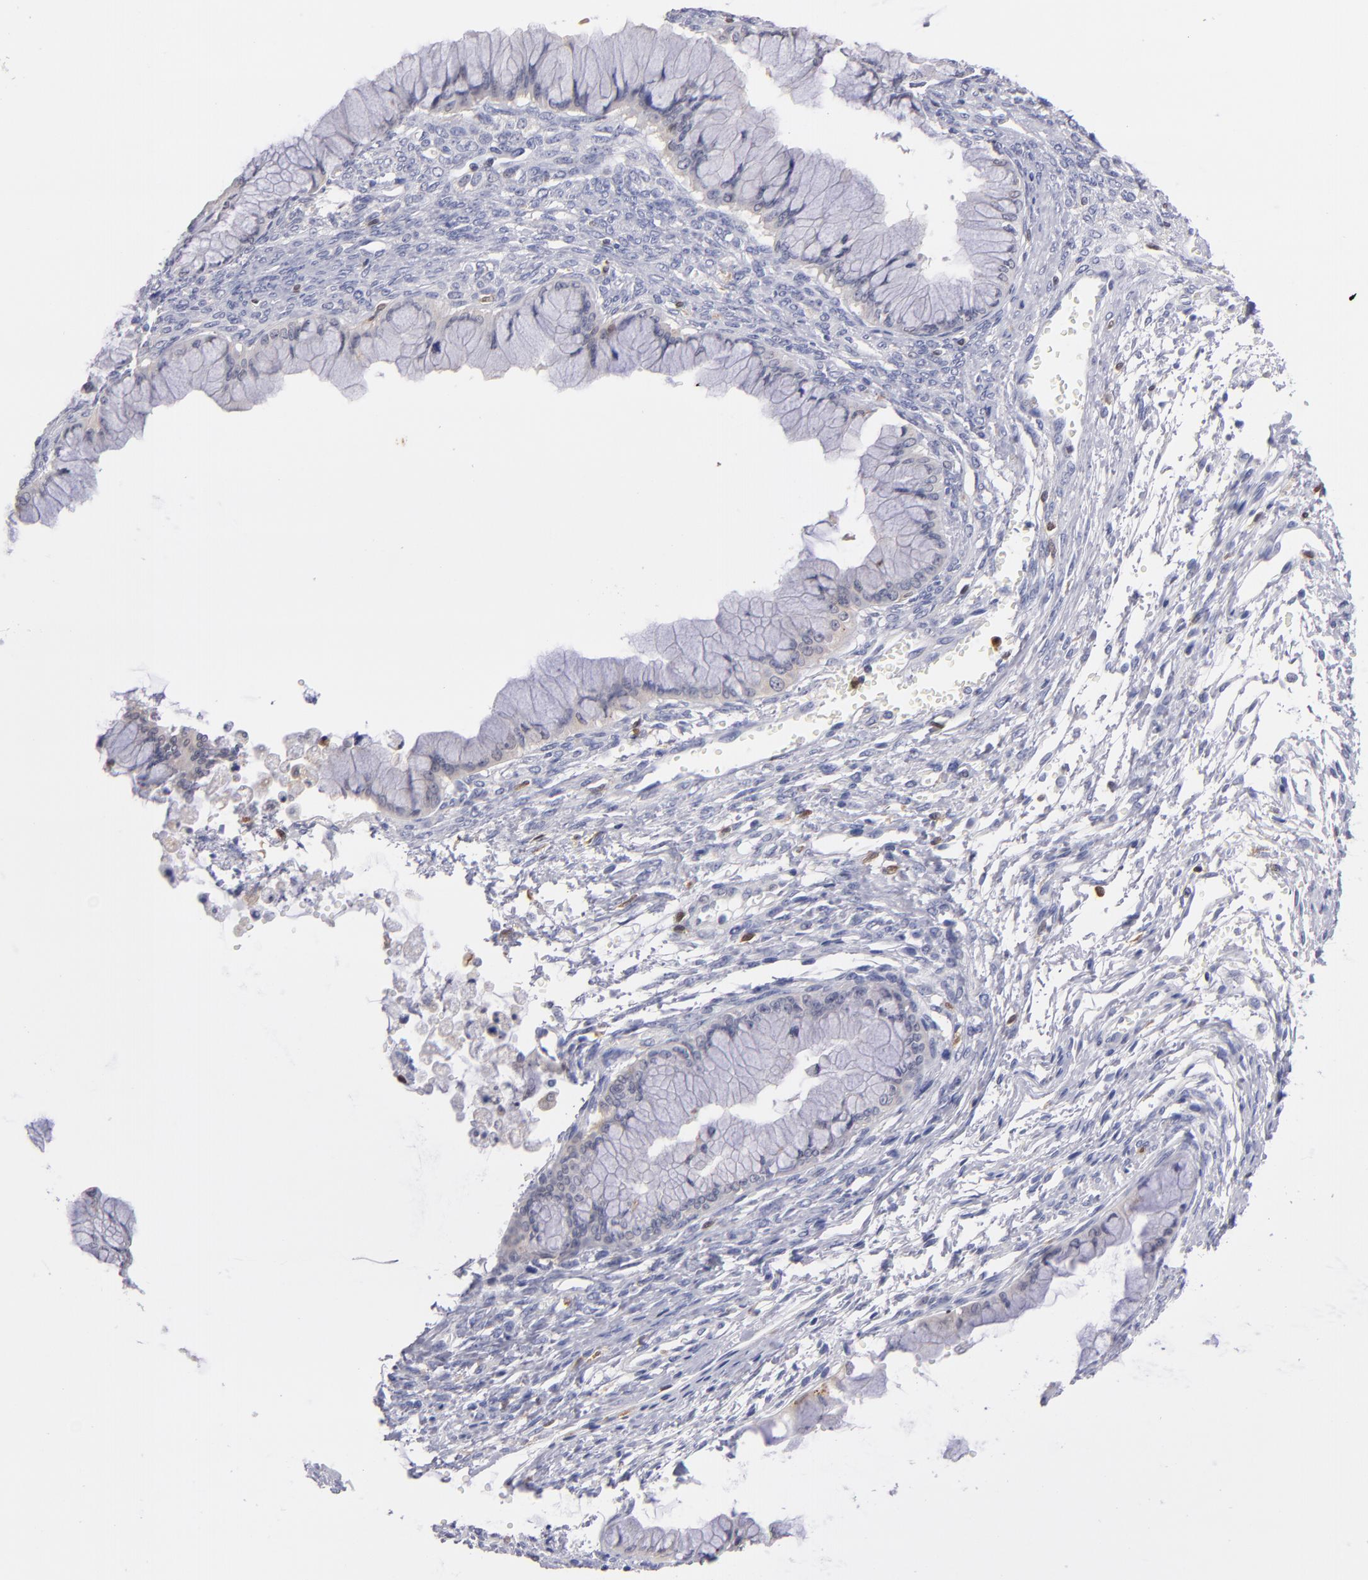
{"staining": {"intensity": "negative", "quantity": "none", "location": "none"}, "tissue": "ovarian cancer", "cell_type": "Tumor cells", "image_type": "cancer", "snomed": [{"axis": "morphology", "description": "Cystadenocarcinoma, mucinous, NOS"}, {"axis": "topography", "description": "Ovary"}], "caption": "An image of mucinous cystadenocarcinoma (ovarian) stained for a protein demonstrates no brown staining in tumor cells.", "gene": "PRKCD", "patient": {"sex": "female", "age": 63}}